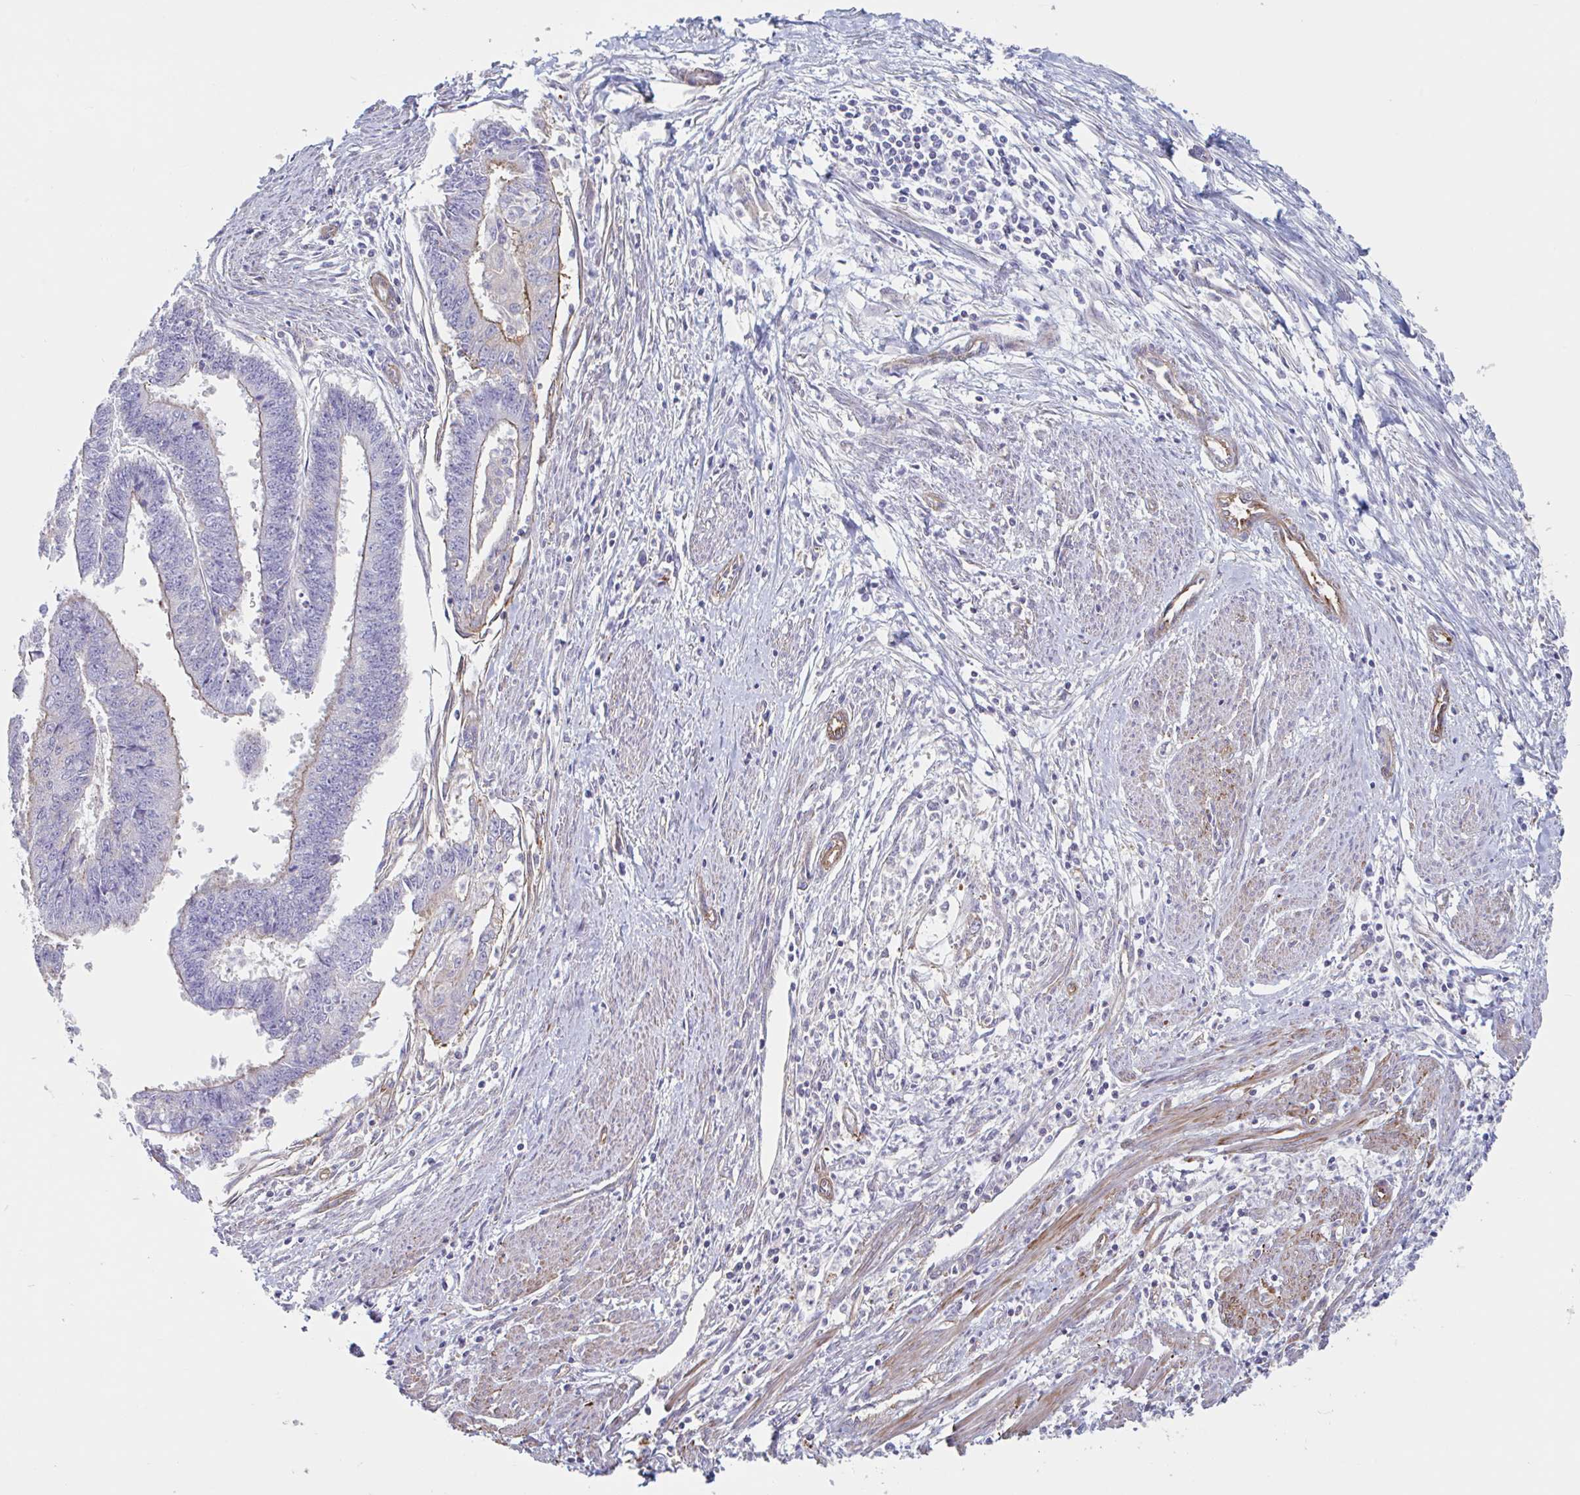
{"staining": {"intensity": "weak", "quantity": "25%-75%", "location": "cytoplasmic/membranous"}, "tissue": "endometrial cancer", "cell_type": "Tumor cells", "image_type": "cancer", "snomed": [{"axis": "morphology", "description": "Adenocarcinoma, NOS"}, {"axis": "topography", "description": "Endometrium"}], "caption": "About 25%-75% of tumor cells in adenocarcinoma (endometrial) display weak cytoplasmic/membranous protein staining as visualized by brown immunohistochemical staining.", "gene": "SHISA7", "patient": {"sex": "female", "age": 73}}